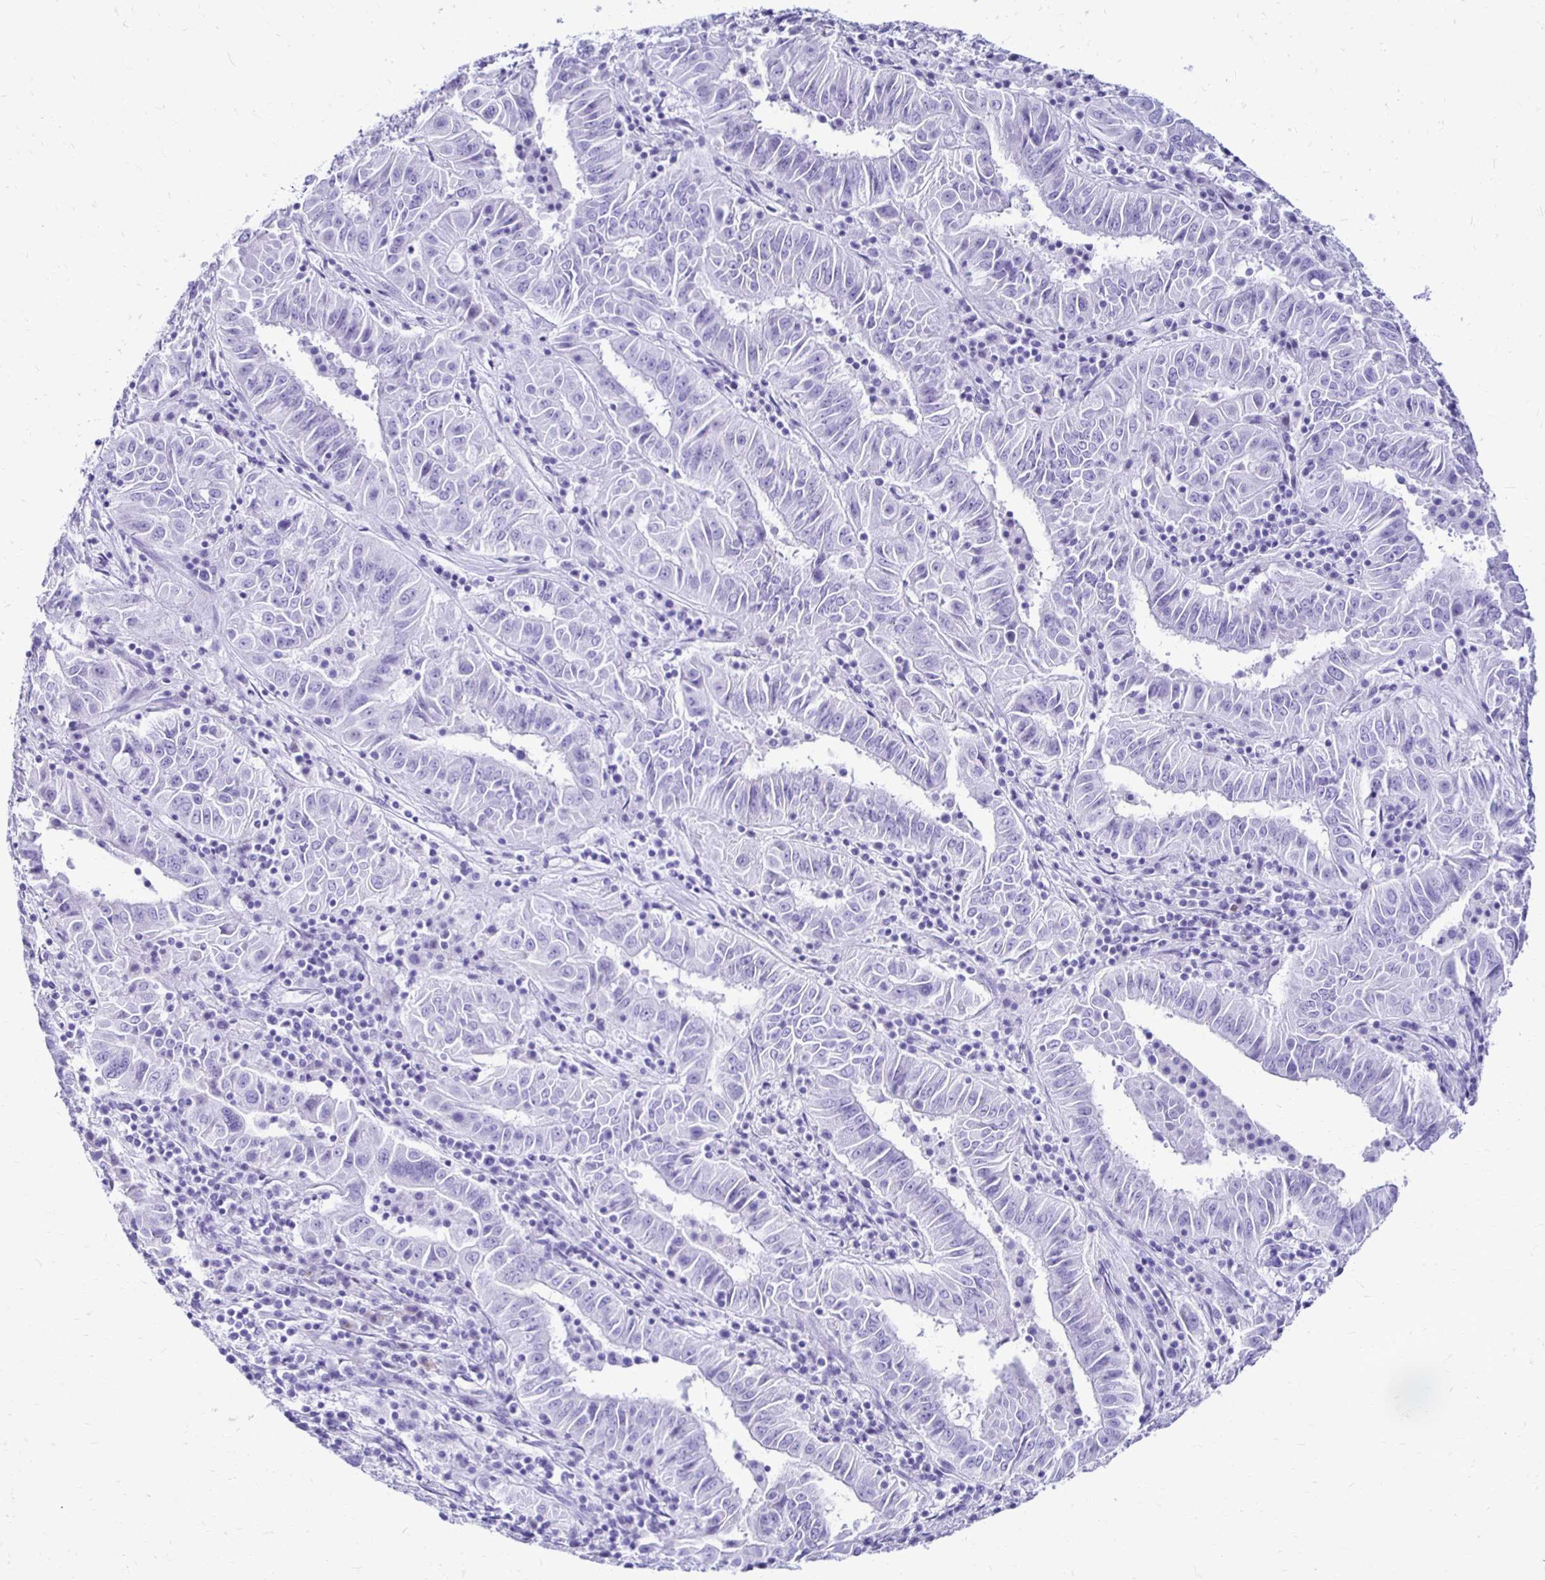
{"staining": {"intensity": "negative", "quantity": "none", "location": "none"}, "tissue": "pancreatic cancer", "cell_type": "Tumor cells", "image_type": "cancer", "snomed": [{"axis": "morphology", "description": "Adenocarcinoma, NOS"}, {"axis": "topography", "description": "Pancreas"}], "caption": "This is an immunohistochemistry histopathology image of pancreatic cancer (adenocarcinoma). There is no positivity in tumor cells.", "gene": "CST5", "patient": {"sex": "male", "age": 63}}